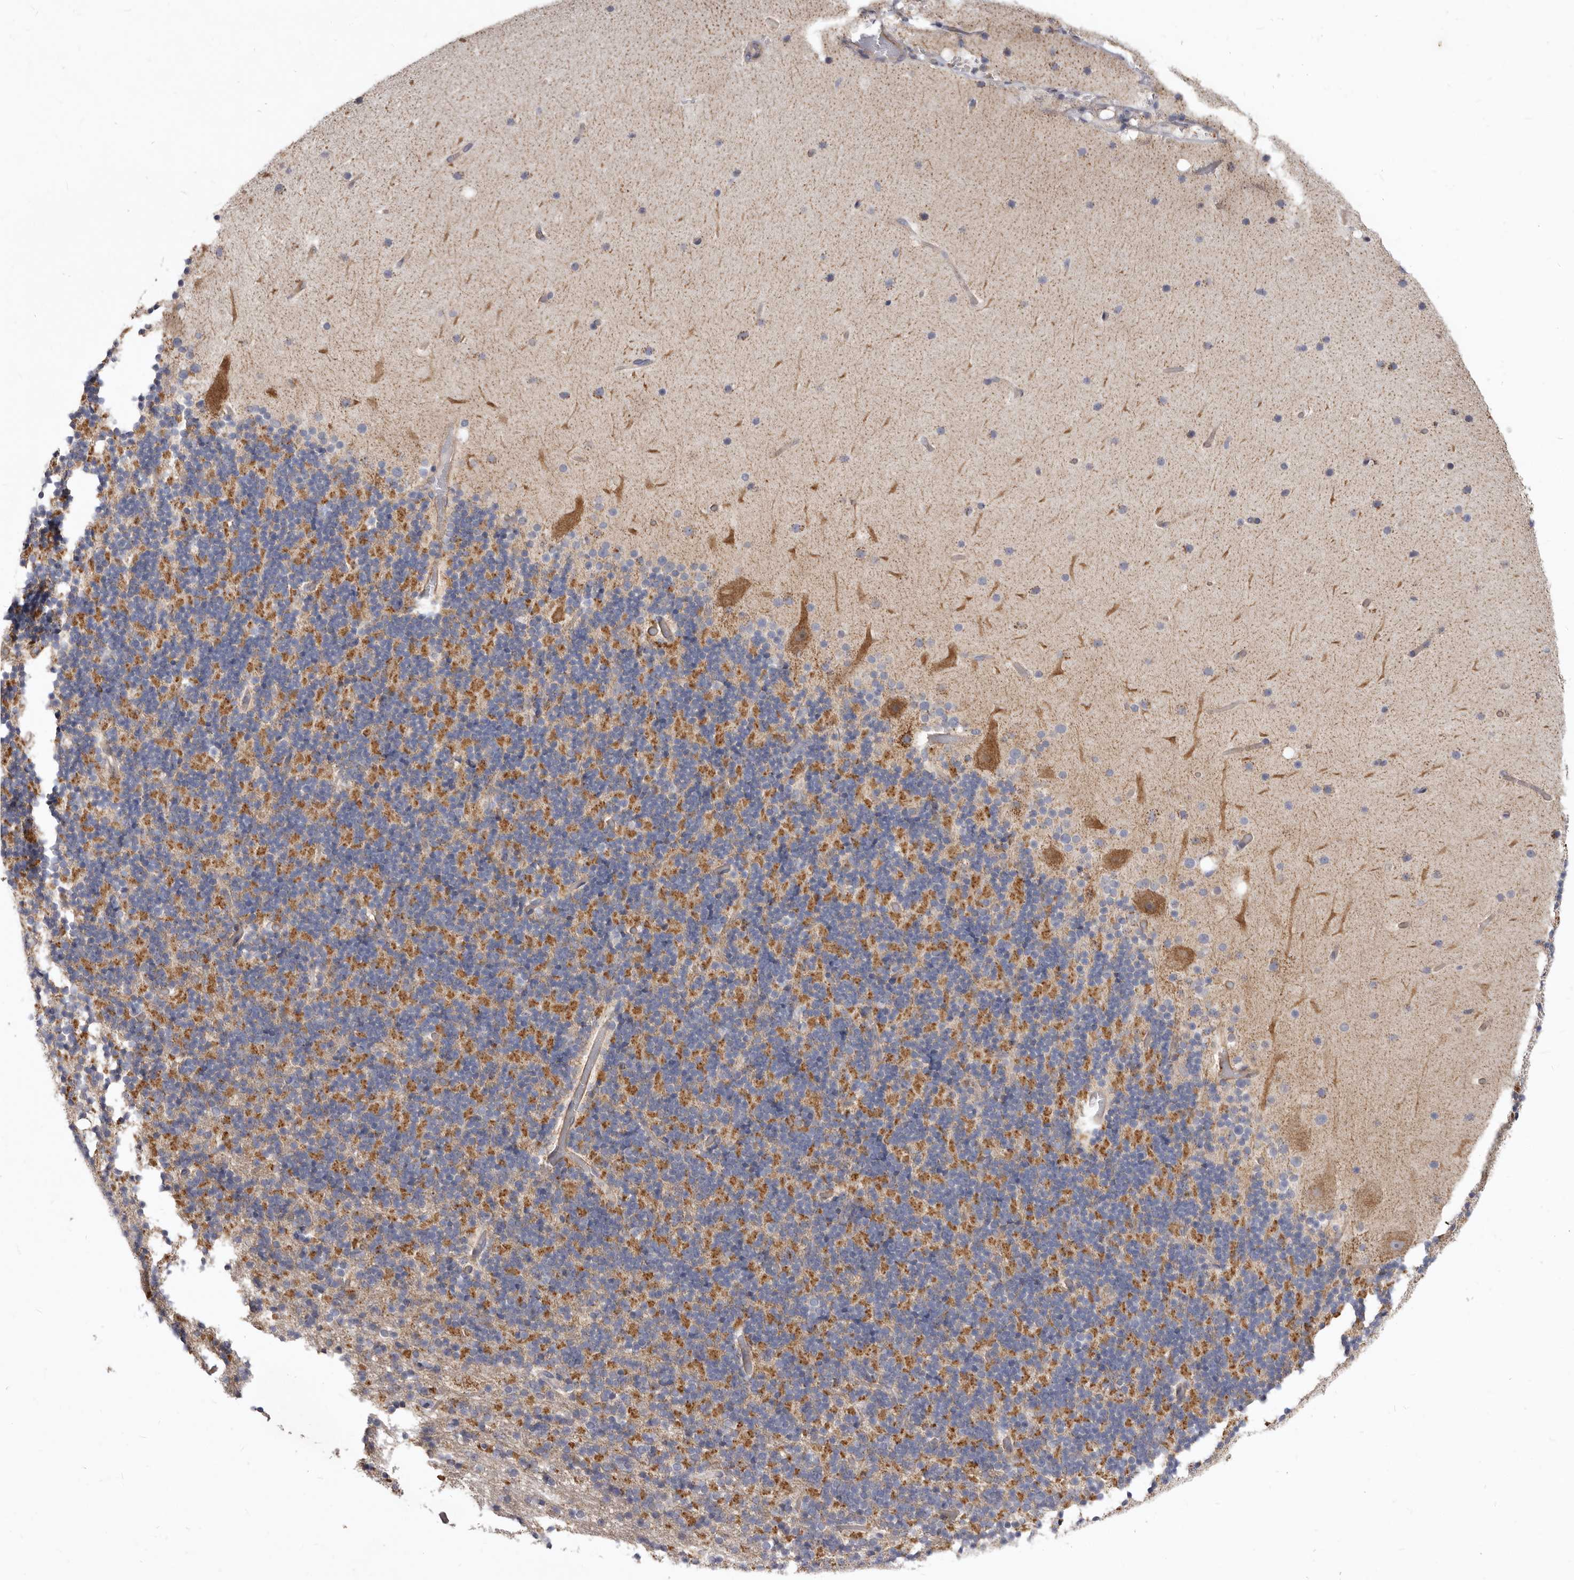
{"staining": {"intensity": "negative", "quantity": "none", "location": "none"}, "tissue": "cerebellum", "cell_type": "Cells in granular layer", "image_type": "normal", "snomed": [{"axis": "morphology", "description": "Normal tissue, NOS"}, {"axis": "topography", "description": "Cerebellum"}], "caption": "A photomicrograph of human cerebellum is negative for staining in cells in granular layer. (Stains: DAB IHC with hematoxylin counter stain, Microscopy: brightfield microscopy at high magnification).", "gene": "FMO2", "patient": {"sex": "male", "age": 57}}